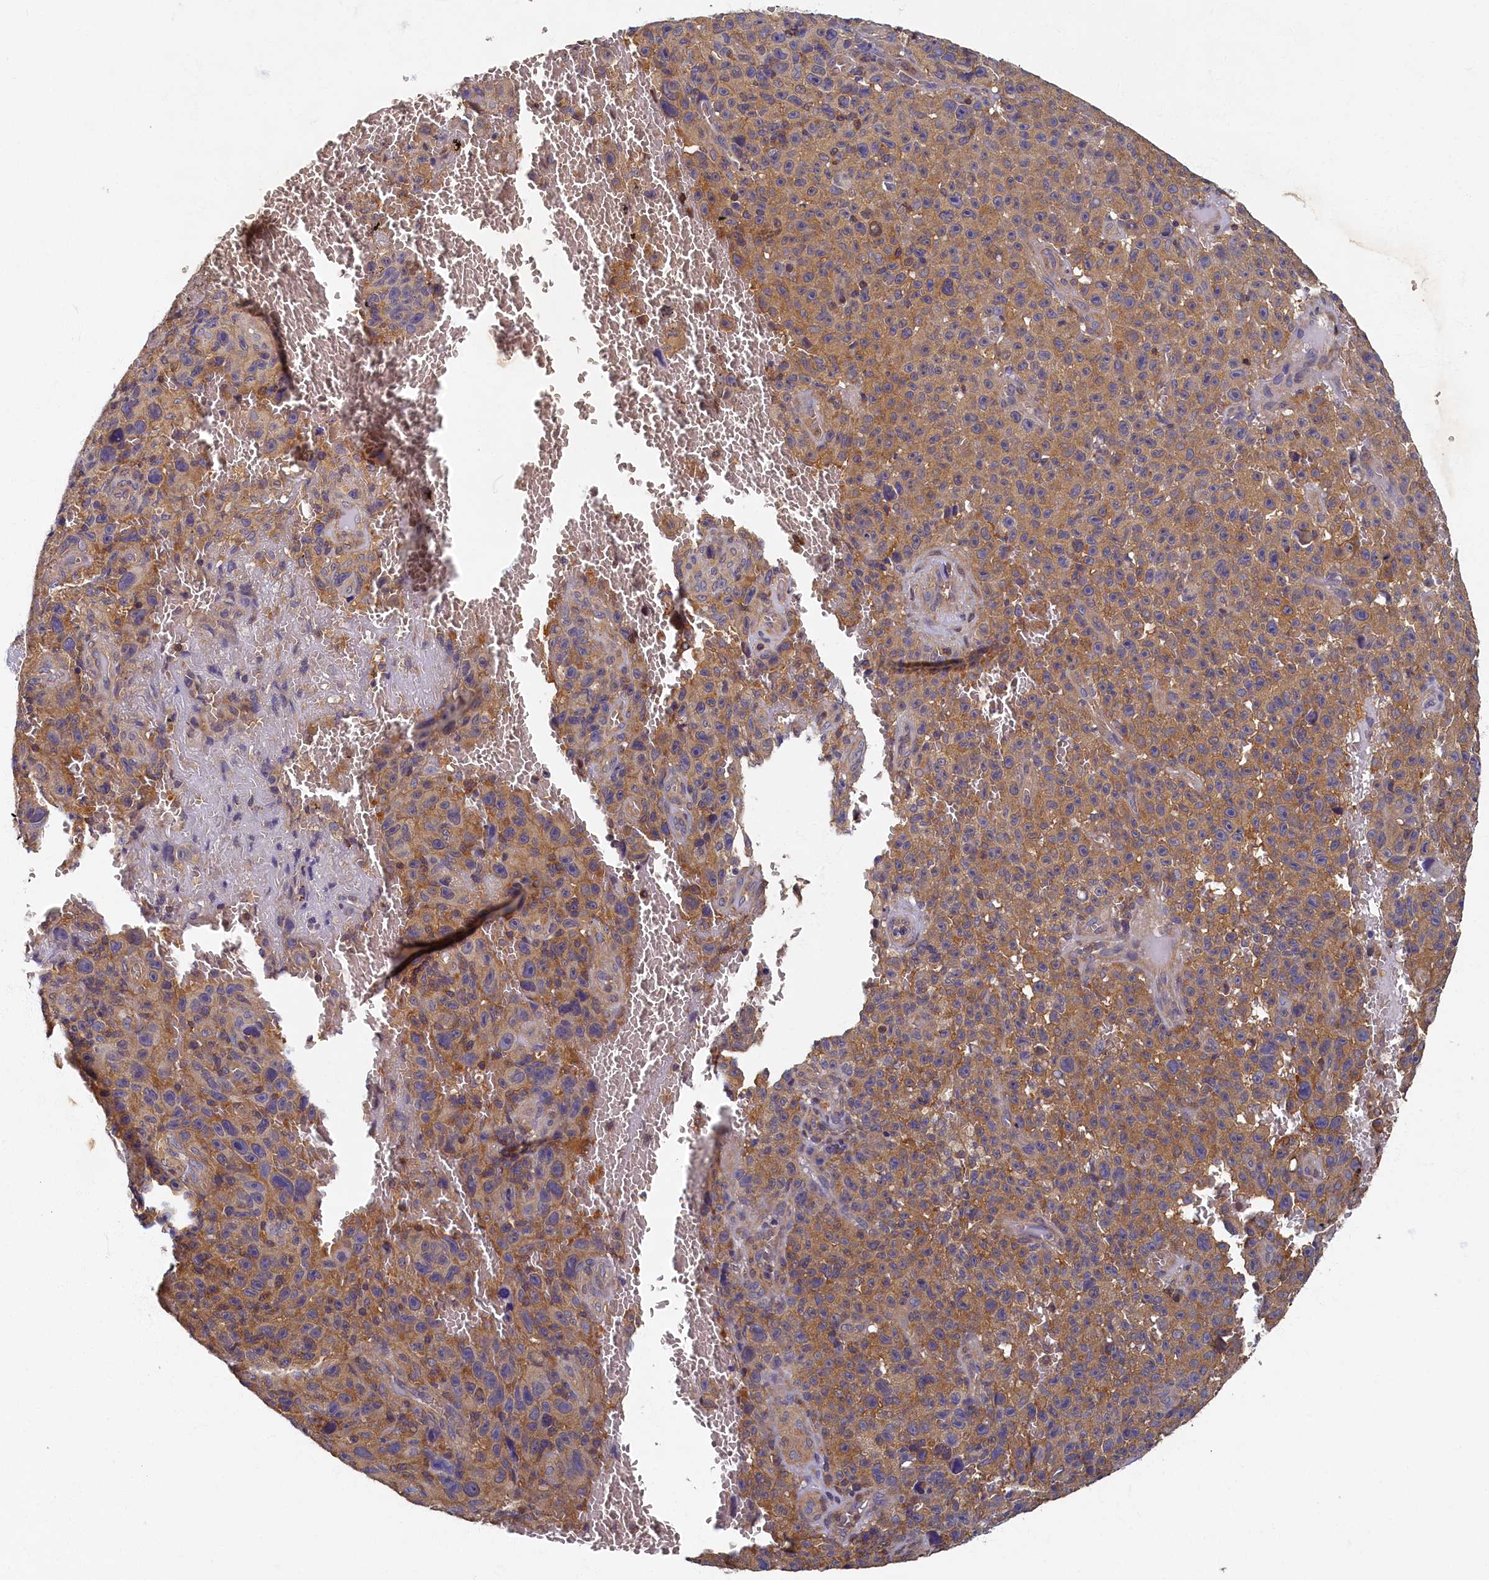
{"staining": {"intensity": "moderate", "quantity": ">75%", "location": "cytoplasmic/membranous"}, "tissue": "melanoma", "cell_type": "Tumor cells", "image_type": "cancer", "snomed": [{"axis": "morphology", "description": "Malignant melanoma, NOS"}, {"axis": "topography", "description": "Skin"}], "caption": "Malignant melanoma stained with a brown dye displays moderate cytoplasmic/membranous positive staining in about >75% of tumor cells.", "gene": "TBCB", "patient": {"sex": "female", "age": 82}}